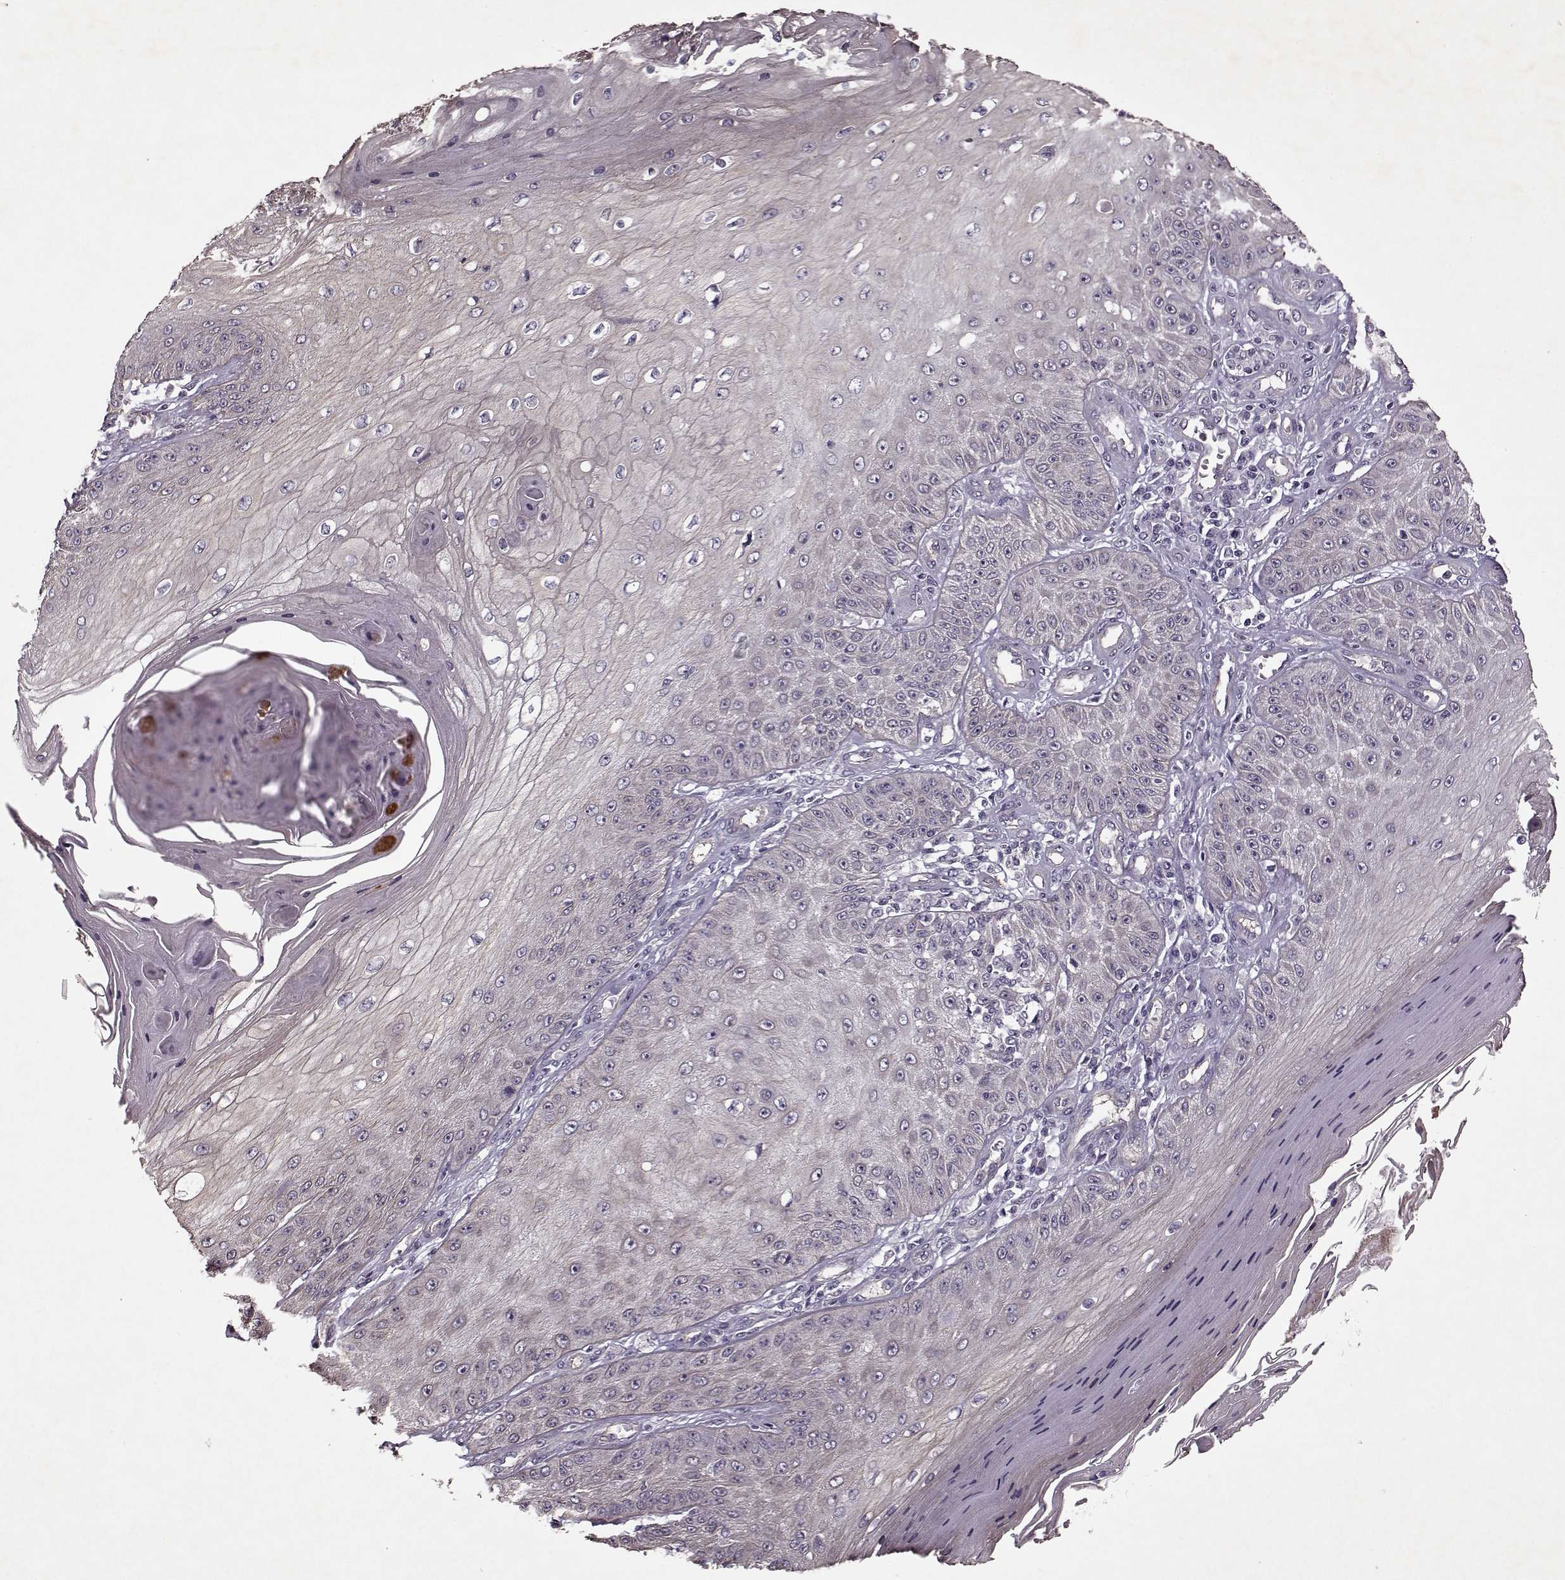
{"staining": {"intensity": "negative", "quantity": "none", "location": "none"}, "tissue": "skin cancer", "cell_type": "Tumor cells", "image_type": "cancer", "snomed": [{"axis": "morphology", "description": "Squamous cell carcinoma, NOS"}, {"axis": "topography", "description": "Skin"}], "caption": "Tumor cells show no significant expression in skin cancer.", "gene": "KRT9", "patient": {"sex": "male", "age": 70}}